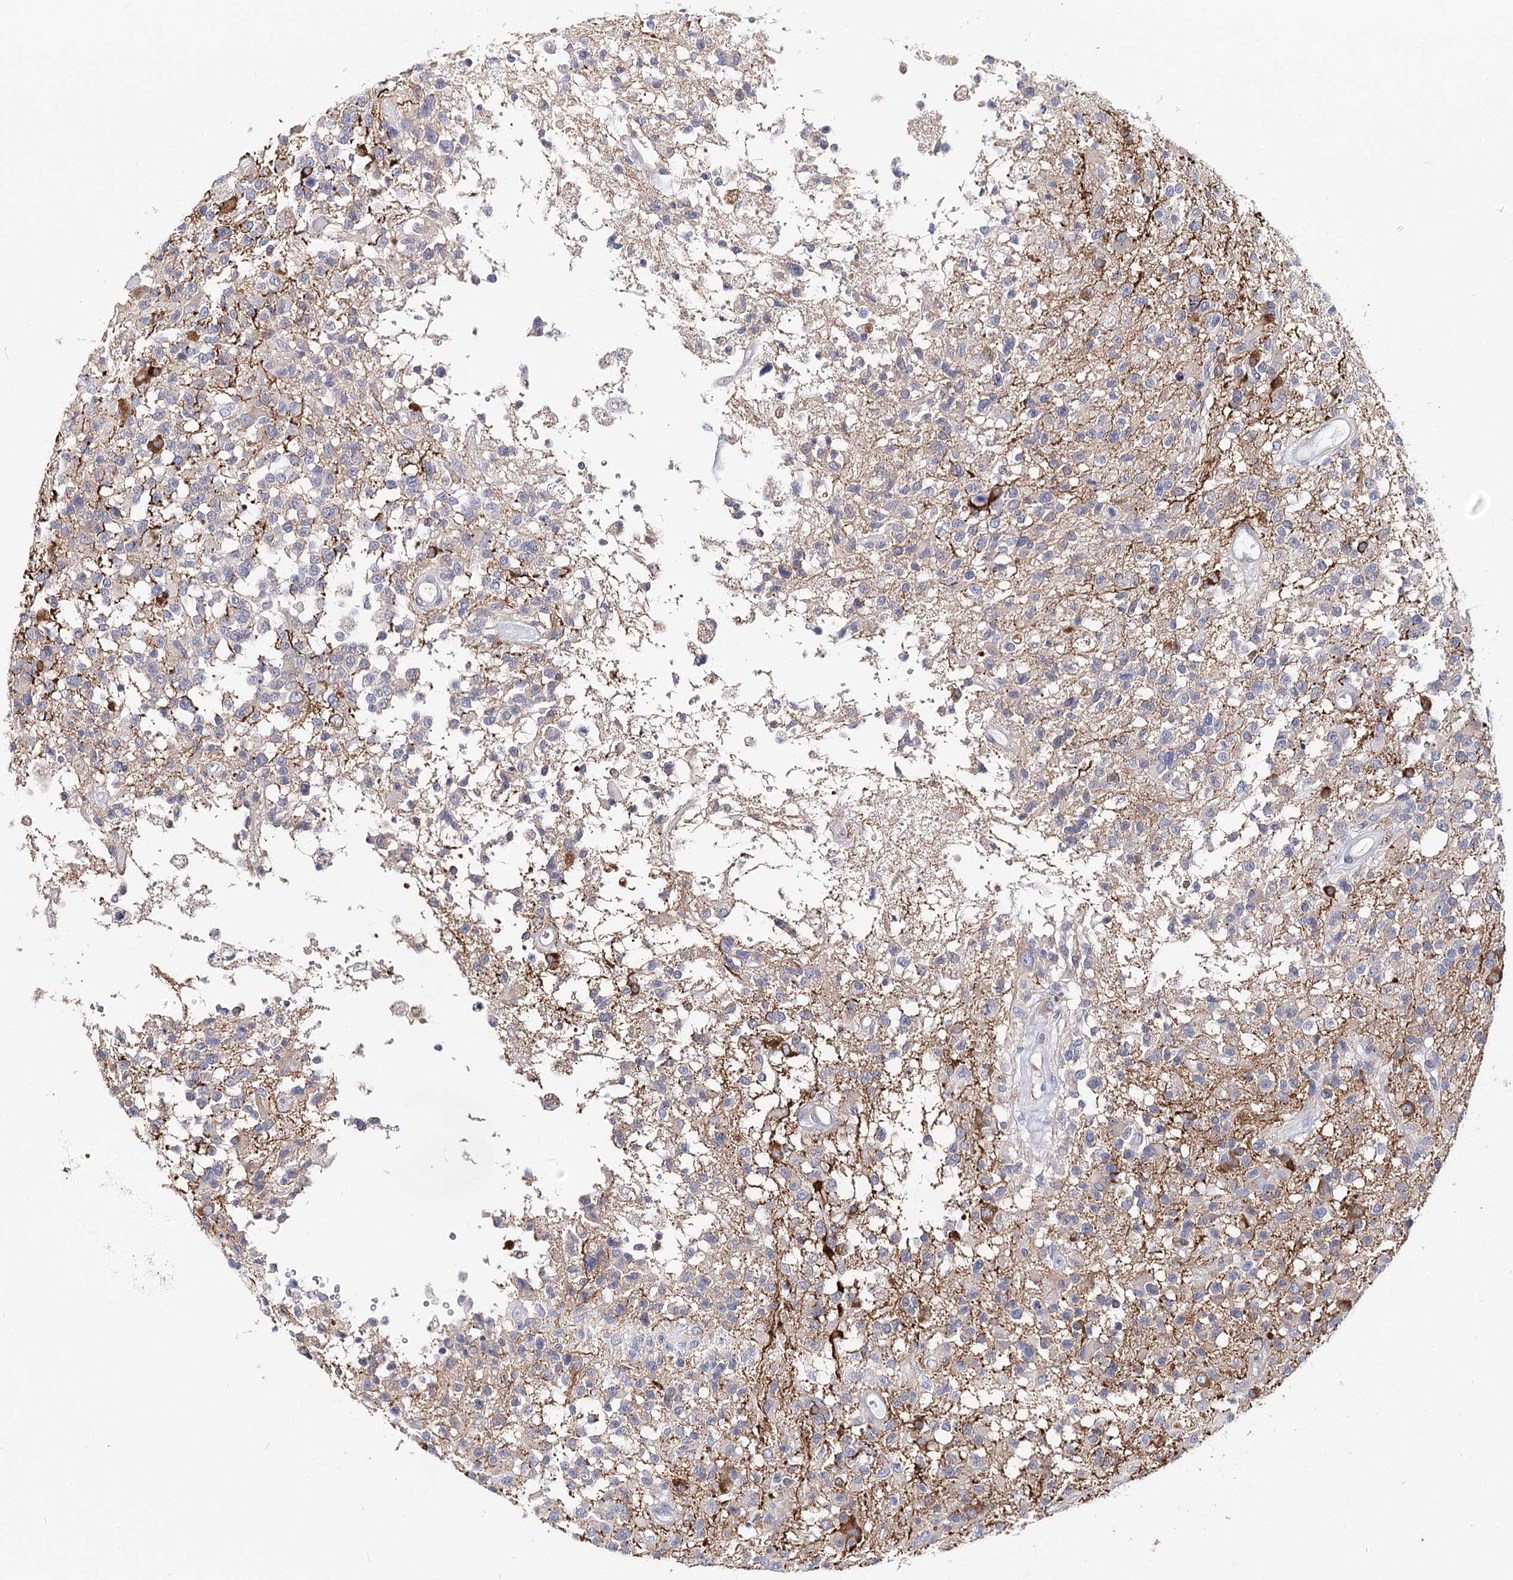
{"staining": {"intensity": "negative", "quantity": "none", "location": "none"}, "tissue": "glioma", "cell_type": "Tumor cells", "image_type": "cancer", "snomed": [{"axis": "morphology", "description": "Glioma, malignant, High grade"}, {"axis": "morphology", "description": "Glioblastoma, NOS"}, {"axis": "topography", "description": "Brain"}], "caption": "This is an immunohistochemistry (IHC) micrograph of malignant glioma (high-grade). There is no positivity in tumor cells.", "gene": "TEX12", "patient": {"sex": "male", "age": 60}}